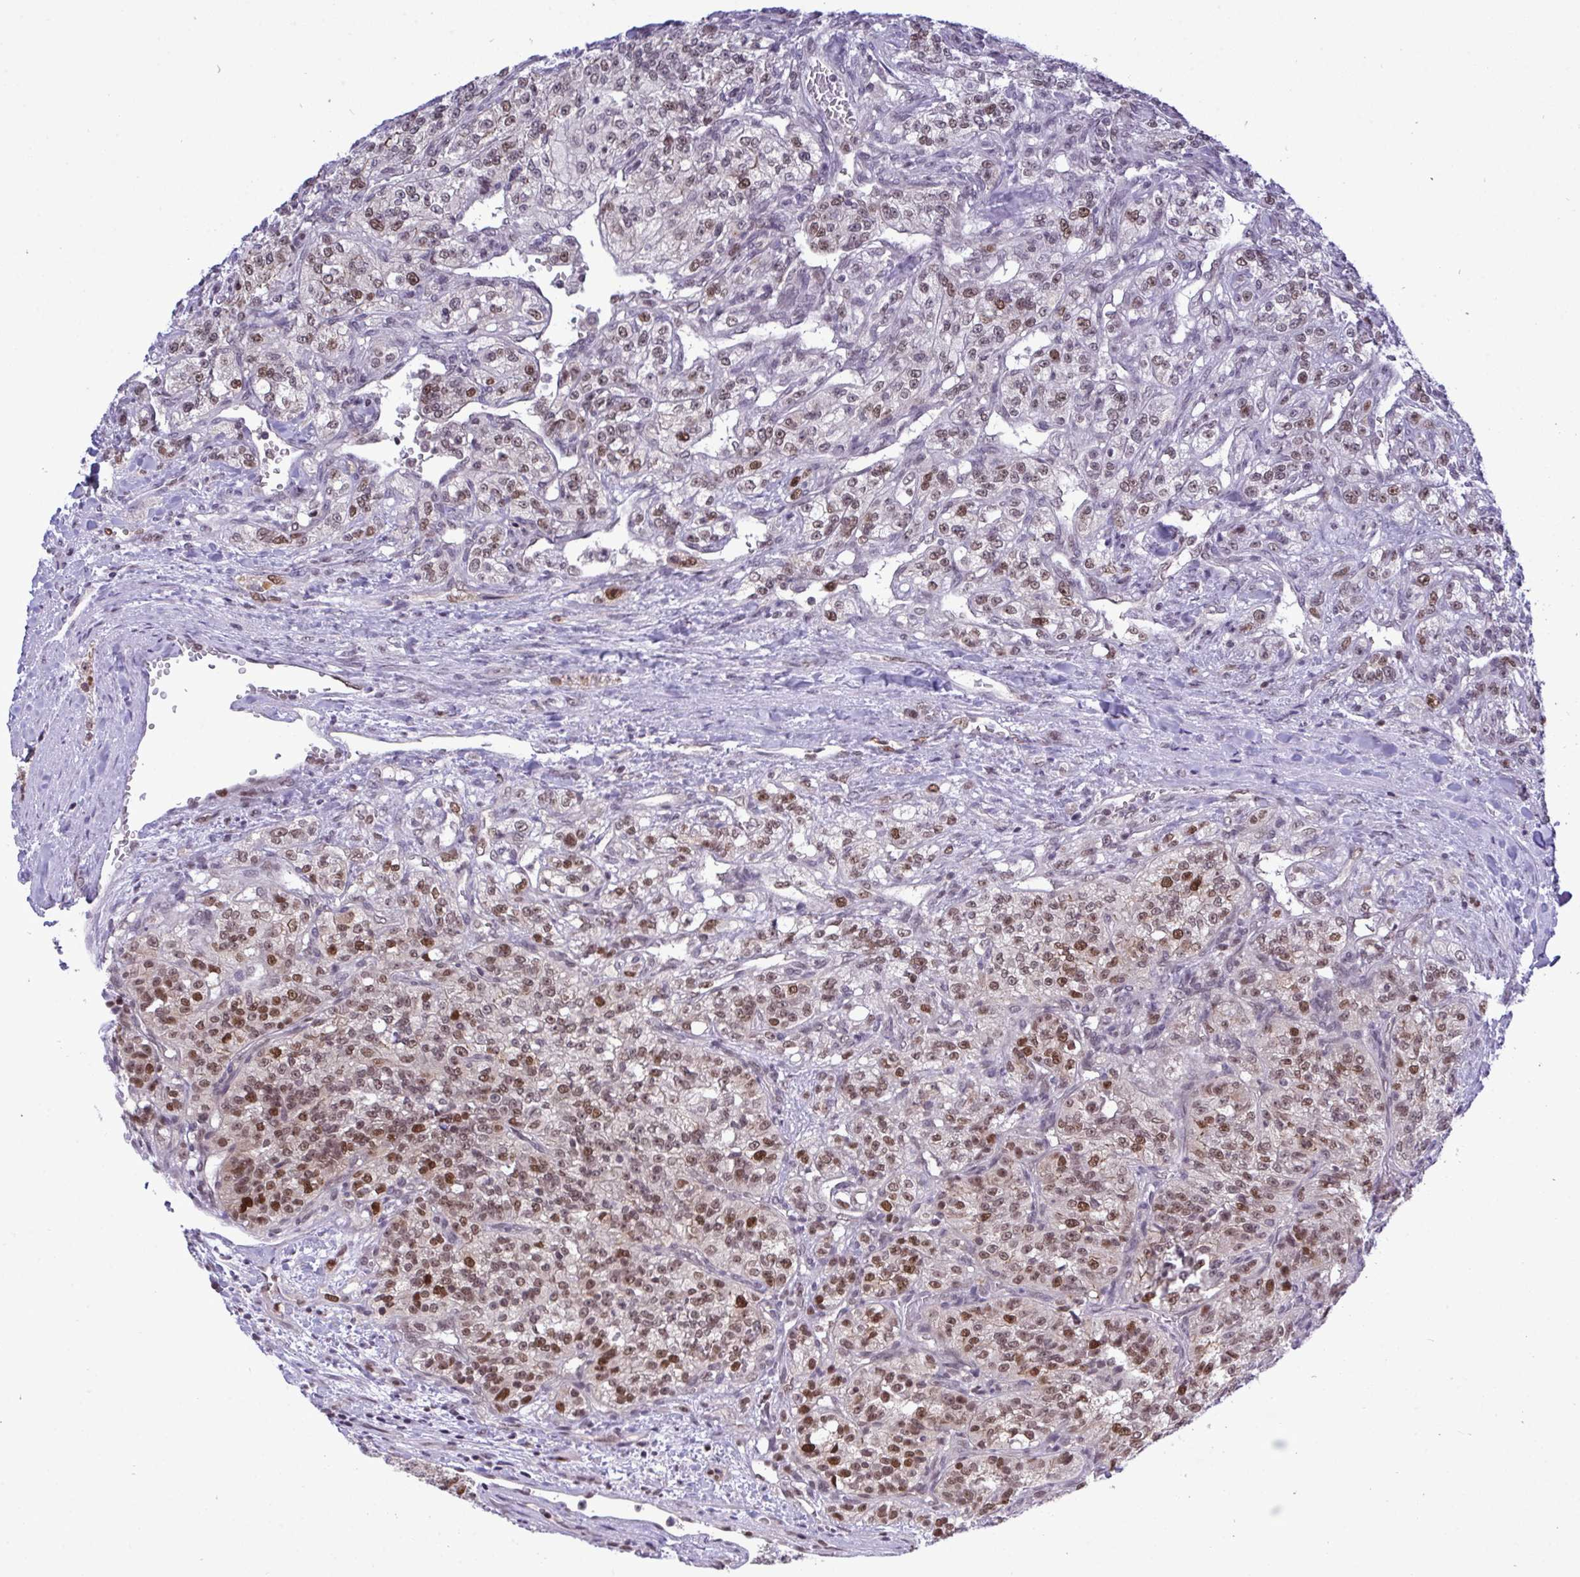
{"staining": {"intensity": "moderate", "quantity": "25%-75%", "location": "nuclear"}, "tissue": "renal cancer", "cell_type": "Tumor cells", "image_type": "cancer", "snomed": [{"axis": "morphology", "description": "Adenocarcinoma, NOS"}, {"axis": "topography", "description": "Kidney"}], "caption": "Tumor cells exhibit medium levels of moderate nuclear staining in about 25%-75% of cells in renal cancer. (Brightfield microscopy of DAB IHC at high magnification).", "gene": "RFC4", "patient": {"sex": "female", "age": 63}}